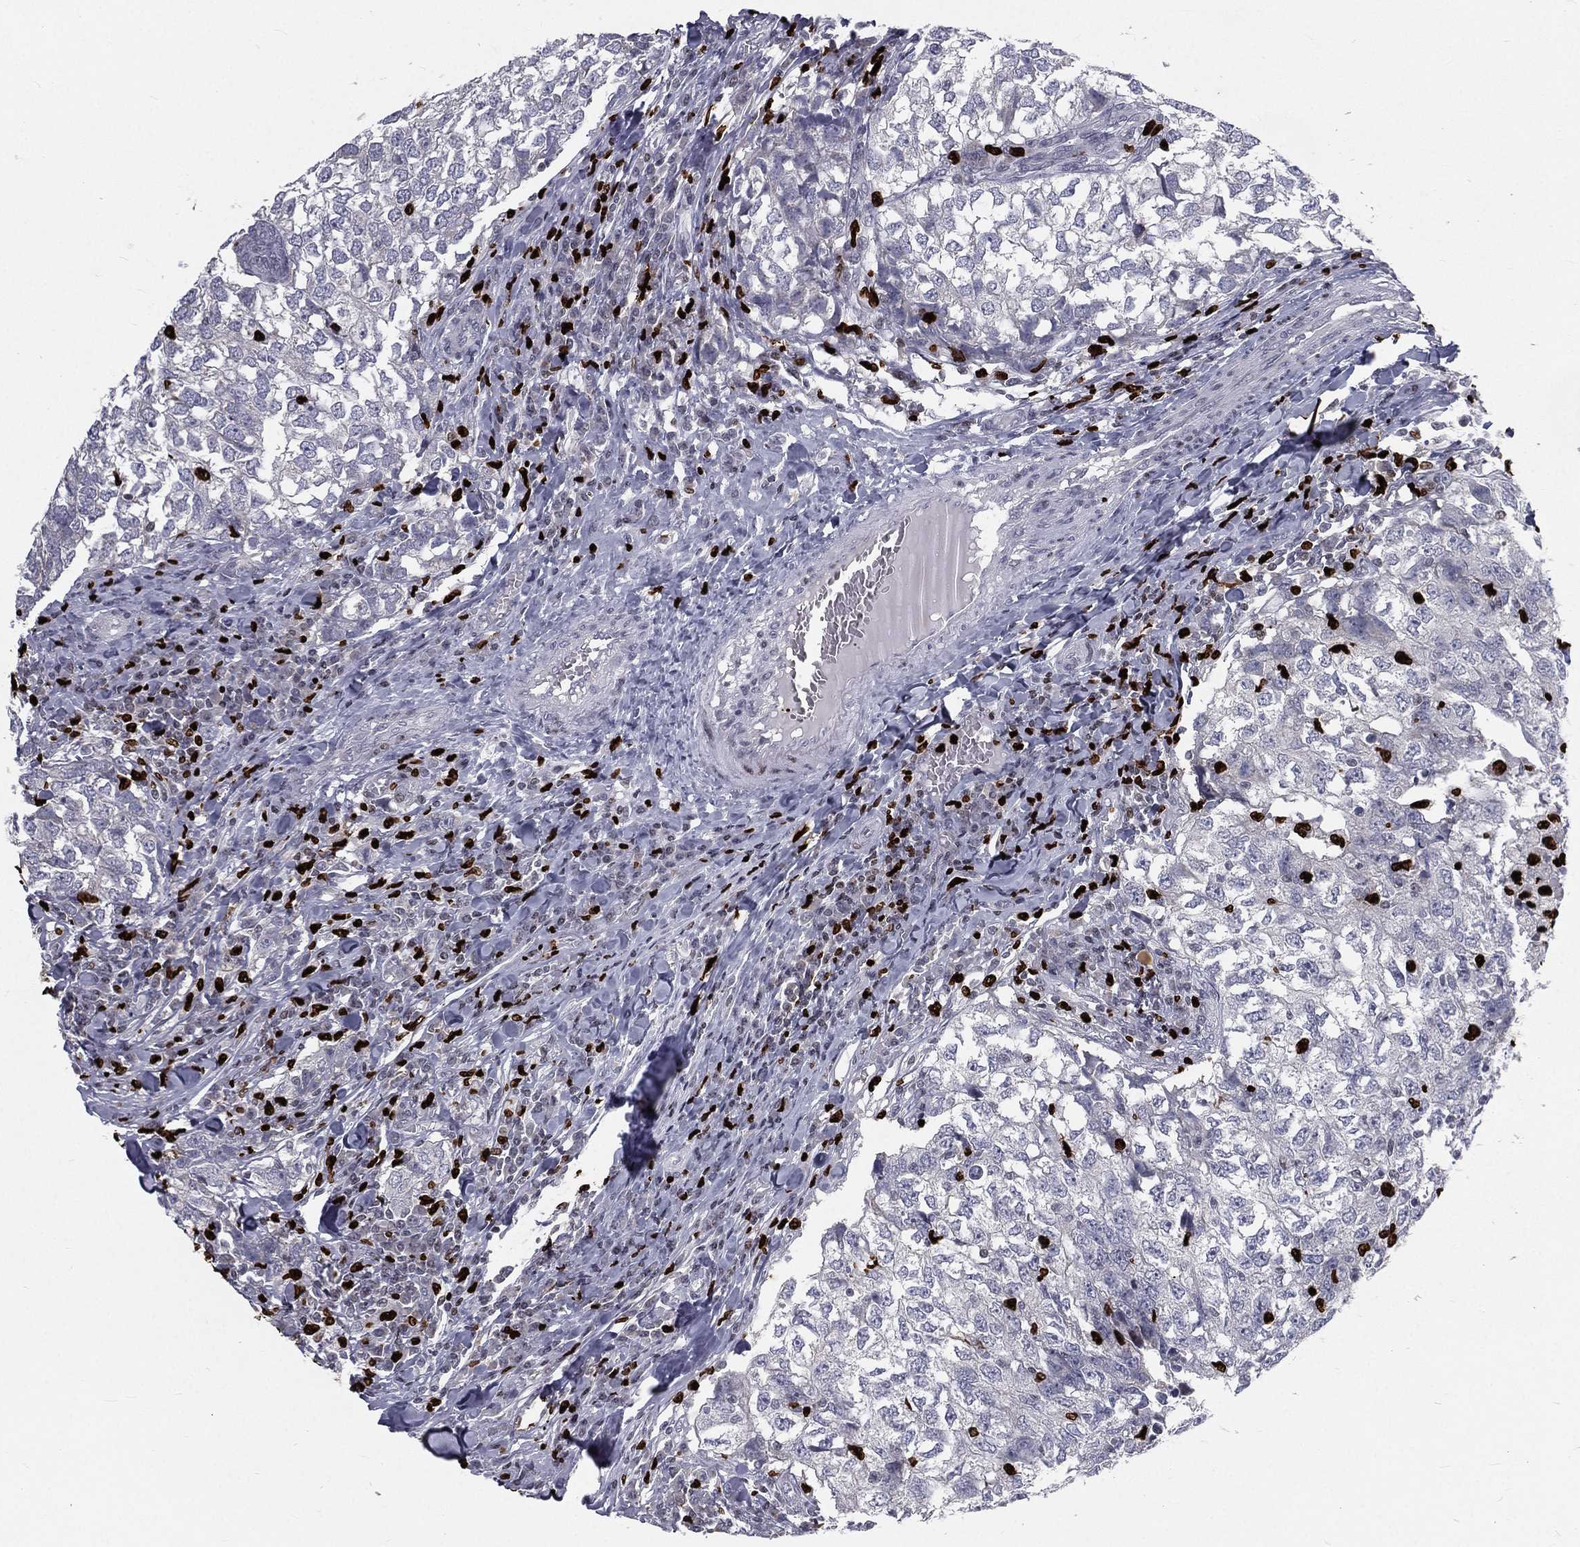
{"staining": {"intensity": "negative", "quantity": "none", "location": "none"}, "tissue": "breast cancer", "cell_type": "Tumor cells", "image_type": "cancer", "snomed": [{"axis": "morphology", "description": "Duct carcinoma"}, {"axis": "topography", "description": "Breast"}], "caption": "Tumor cells show no significant protein staining in breast cancer (invasive ductal carcinoma).", "gene": "MNDA", "patient": {"sex": "female", "age": 30}}